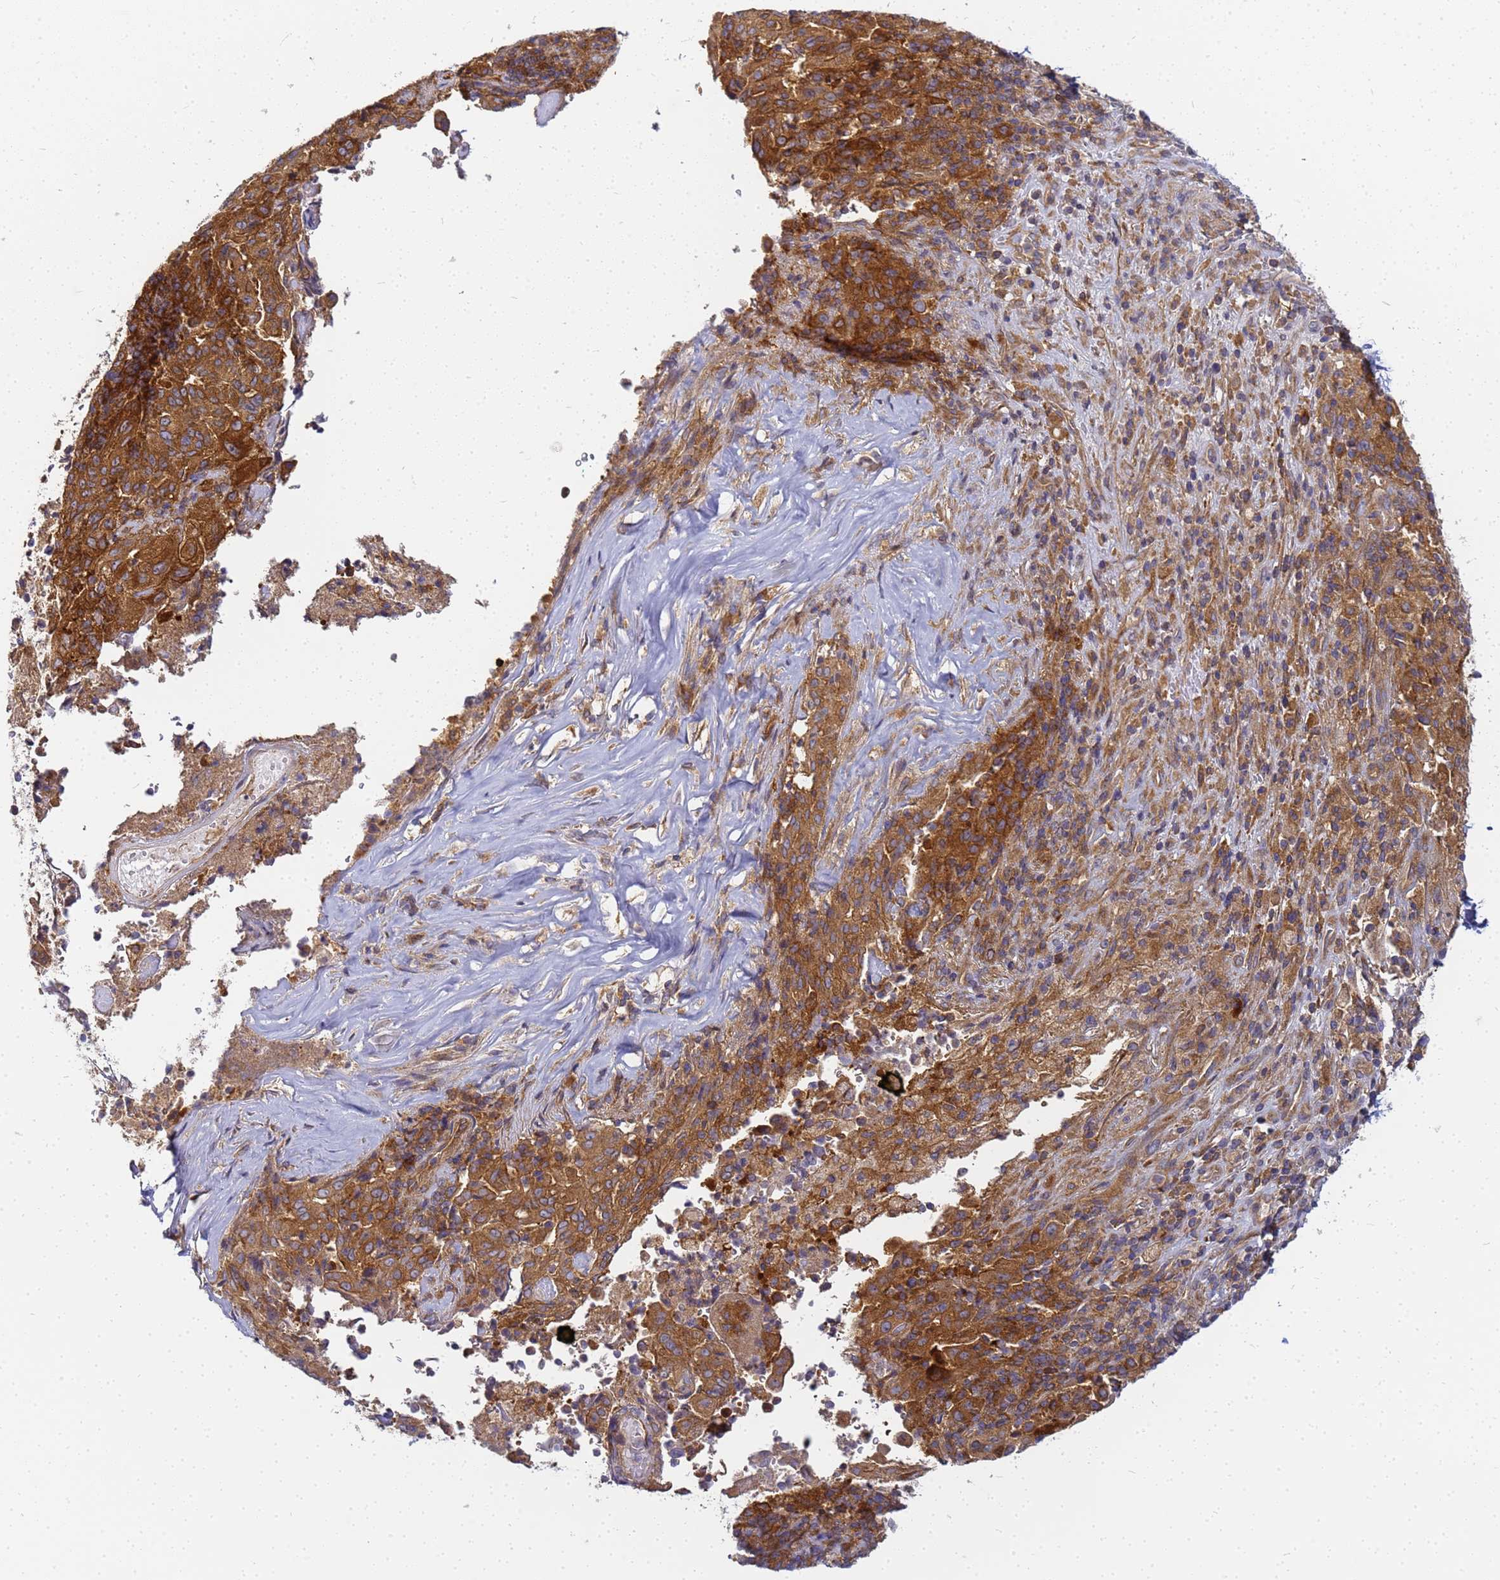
{"staining": {"intensity": "strong", "quantity": ">75%", "location": "cytoplasmic/membranous"}, "tissue": "pancreatic cancer", "cell_type": "Tumor cells", "image_type": "cancer", "snomed": [{"axis": "morphology", "description": "Adenocarcinoma, NOS"}, {"axis": "topography", "description": "Pancreas"}], "caption": "Immunohistochemistry (IHC) micrograph of pancreatic cancer (adenocarcinoma) stained for a protein (brown), which reveals high levels of strong cytoplasmic/membranous staining in about >75% of tumor cells.", "gene": "CHM", "patient": {"sex": "male", "age": 63}}